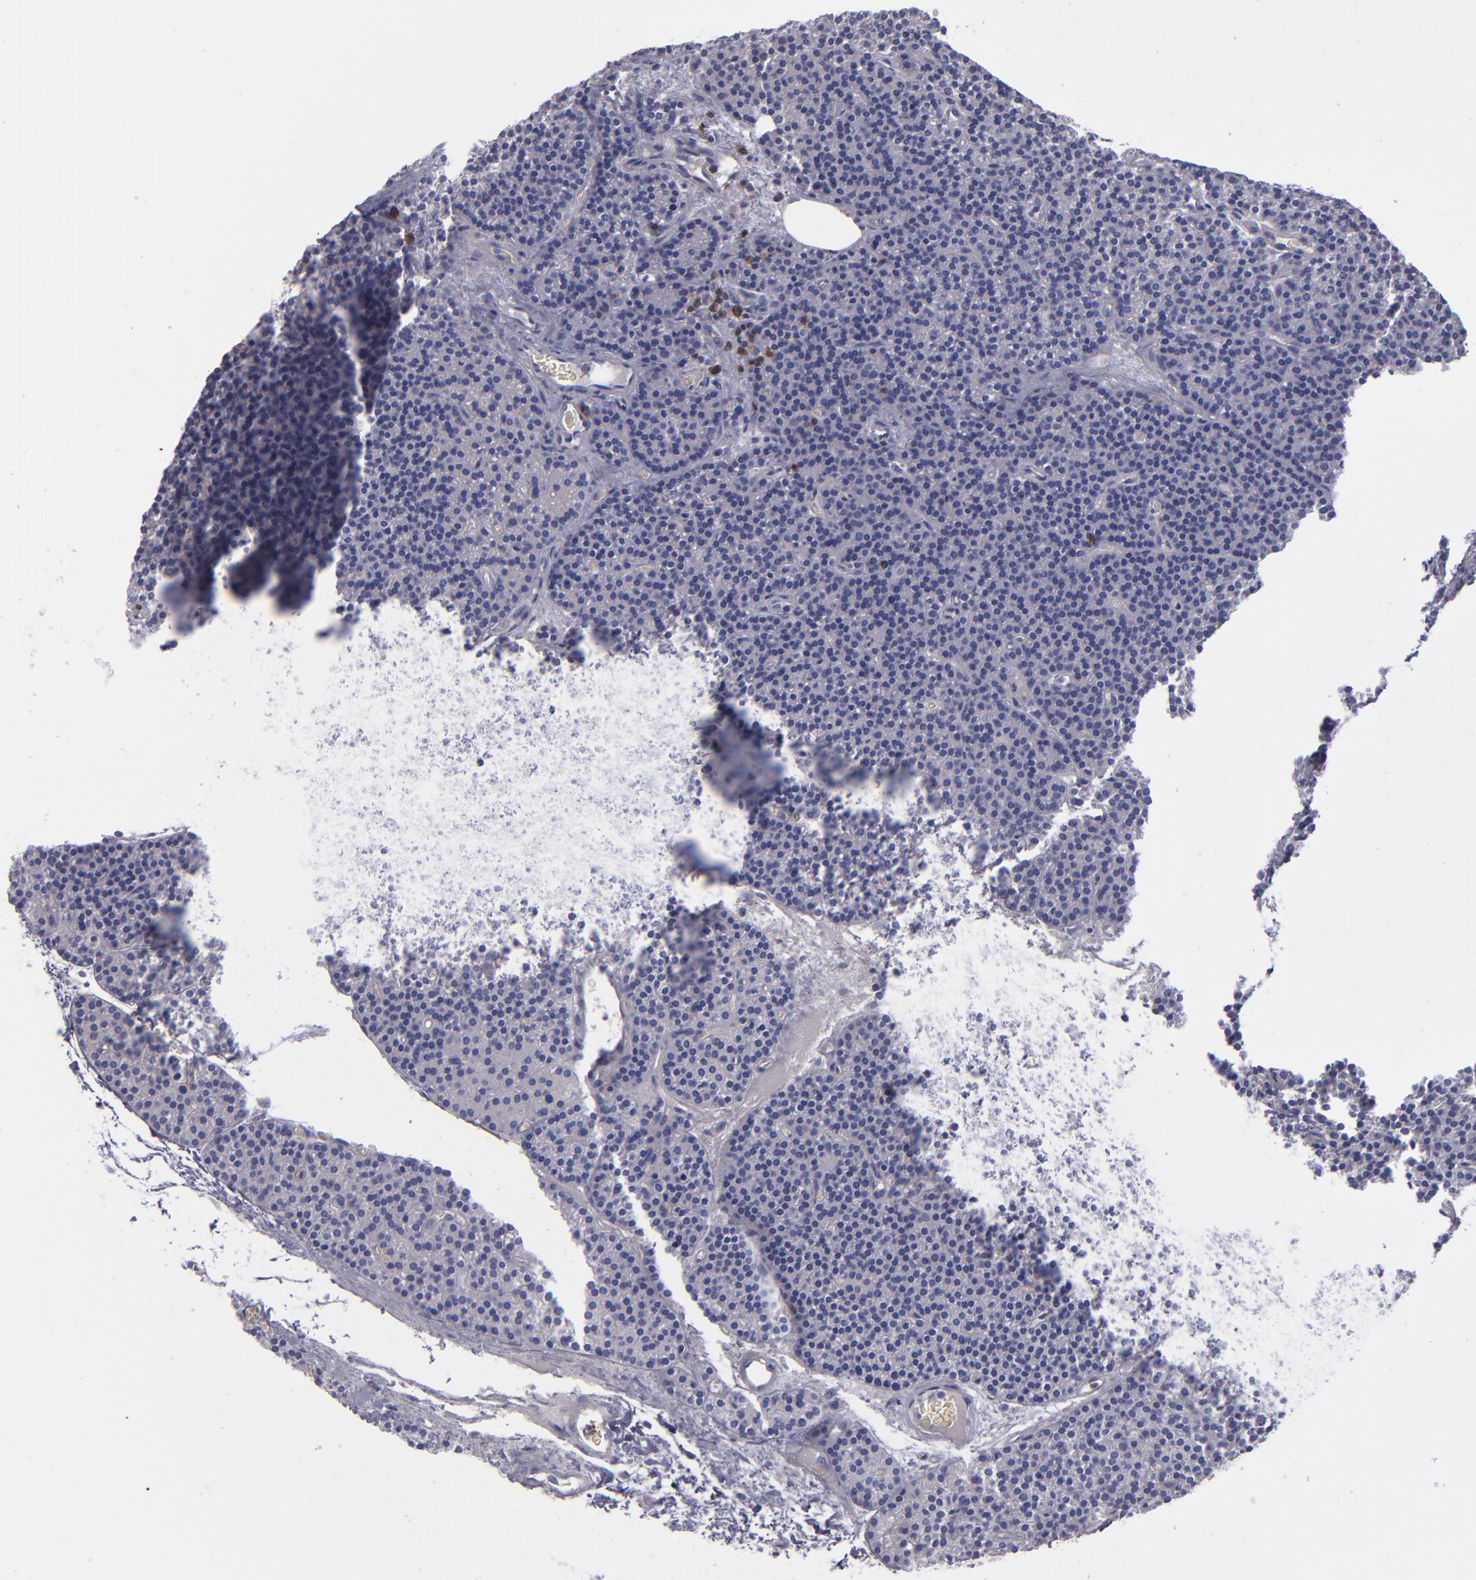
{"staining": {"intensity": "negative", "quantity": "none", "location": "none"}, "tissue": "parathyroid gland", "cell_type": "Glandular cells", "image_type": "normal", "snomed": [{"axis": "morphology", "description": "Normal tissue, NOS"}, {"axis": "topography", "description": "Parathyroid gland"}], "caption": "Benign parathyroid gland was stained to show a protein in brown. There is no significant expression in glandular cells. (DAB immunohistochemistry, high magnification).", "gene": "CD27", "patient": {"sex": "male", "age": 57}}